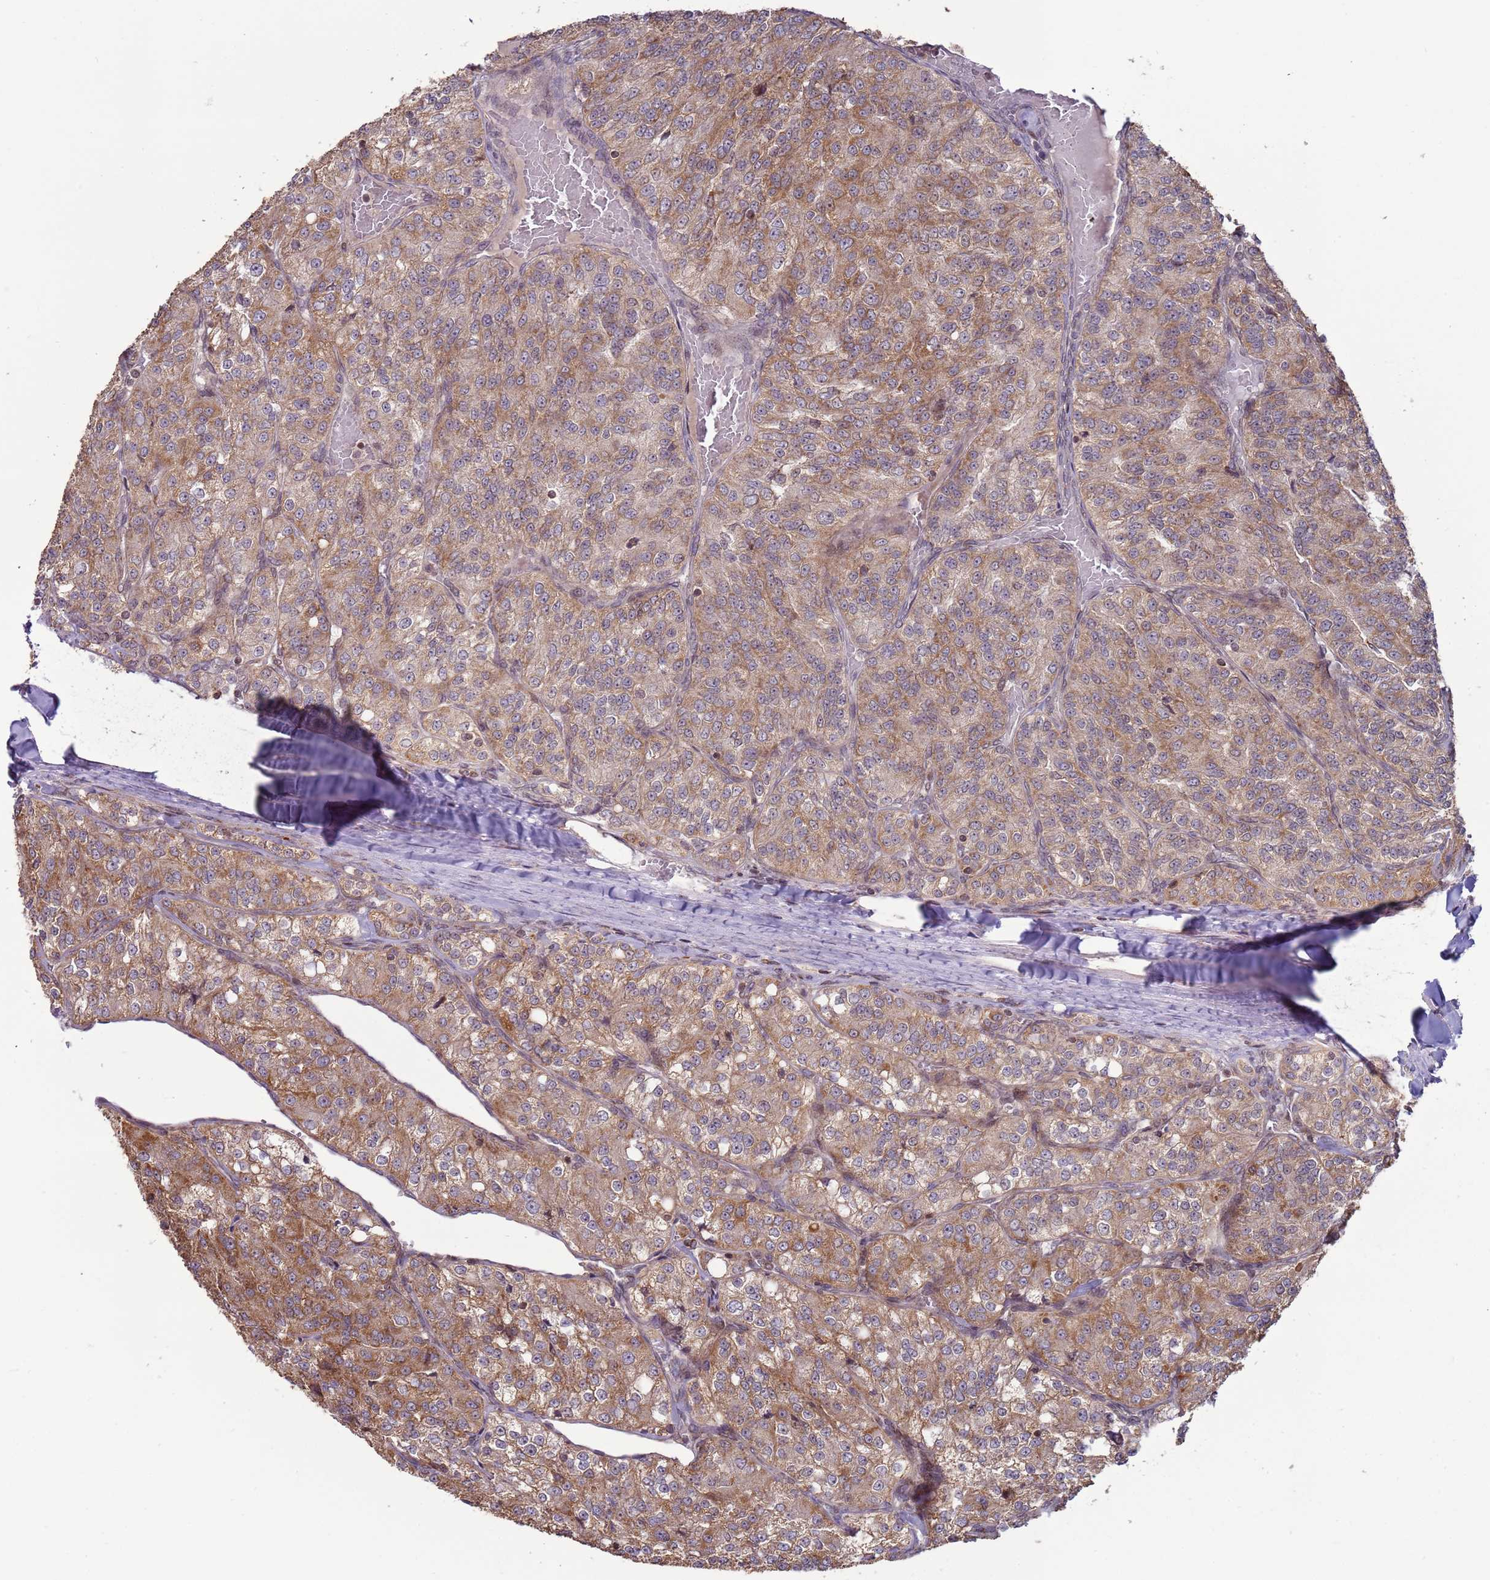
{"staining": {"intensity": "moderate", "quantity": ">75%", "location": "cytoplasmic/membranous"}, "tissue": "renal cancer", "cell_type": "Tumor cells", "image_type": "cancer", "snomed": [{"axis": "morphology", "description": "Adenocarcinoma, NOS"}, {"axis": "topography", "description": "Kidney"}], "caption": "IHC photomicrograph of neoplastic tissue: human renal cancer stained using immunohistochemistry reveals medium levels of moderate protein expression localized specifically in the cytoplasmic/membranous of tumor cells, appearing as a cytoplasmic/membranous brown color.", "gene": "RCOR2", "patient": {"sex": "female", "age": 63}}